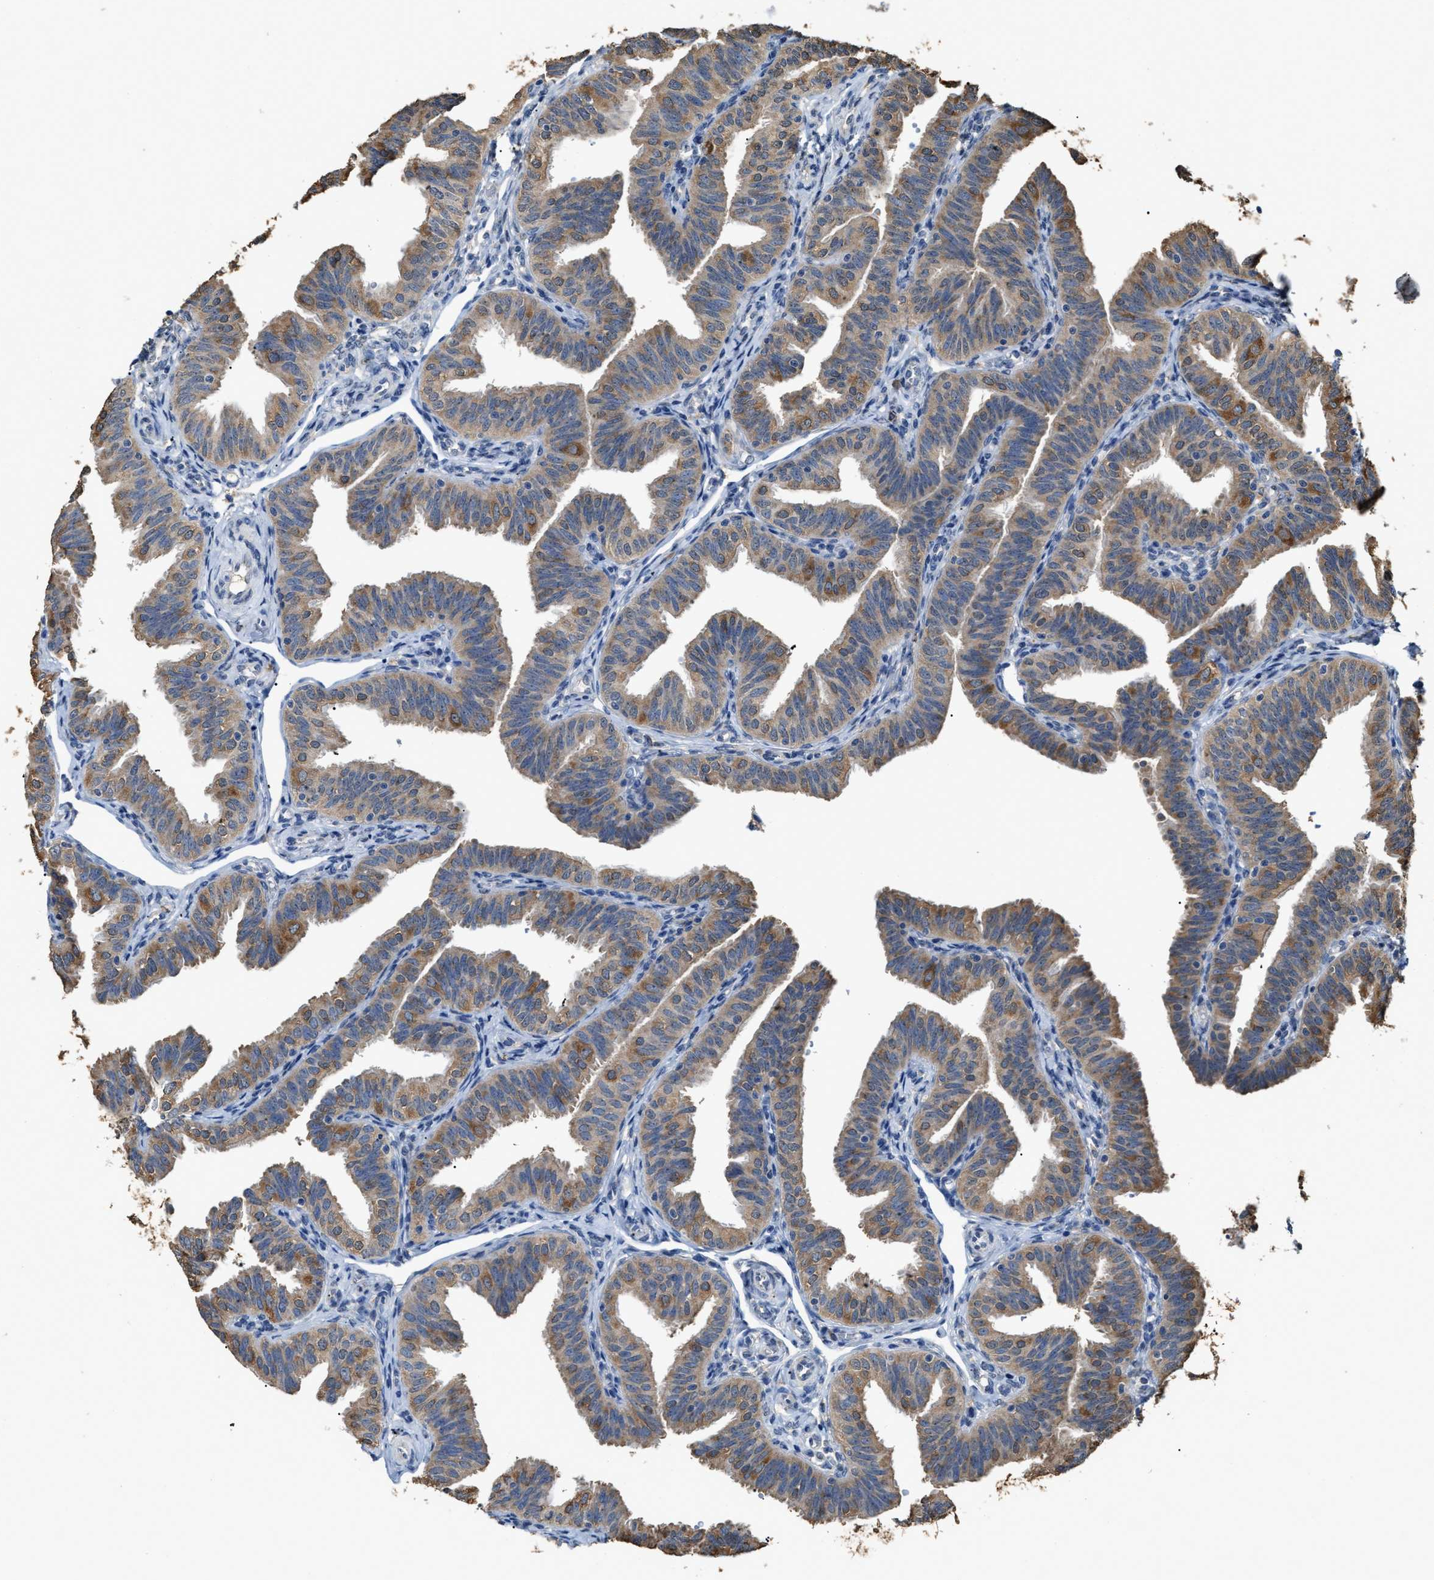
{"staining": {"intensity": "moderate", "quantity": ">75%", "location": "cytoplasmic/membranous"}, "tissue": "fallopian tube", "cell_type": "Glandular cells", "image_type": "normal", "snomed": [{"axis": "morphology", "description": "Normal tissue, NOS"}, {"axis": "topography", "description": "Fallopian tube"}], "caption": "IHC (DAB (3,3'-diaminobenzidine)) staining of benign human fallopian tube reveals moderate cytoplasmic/membranous protein positivity in about >75% of glandular cells.", "gene": "GCN1", "patient": {"sex": "female", "age": 35}}